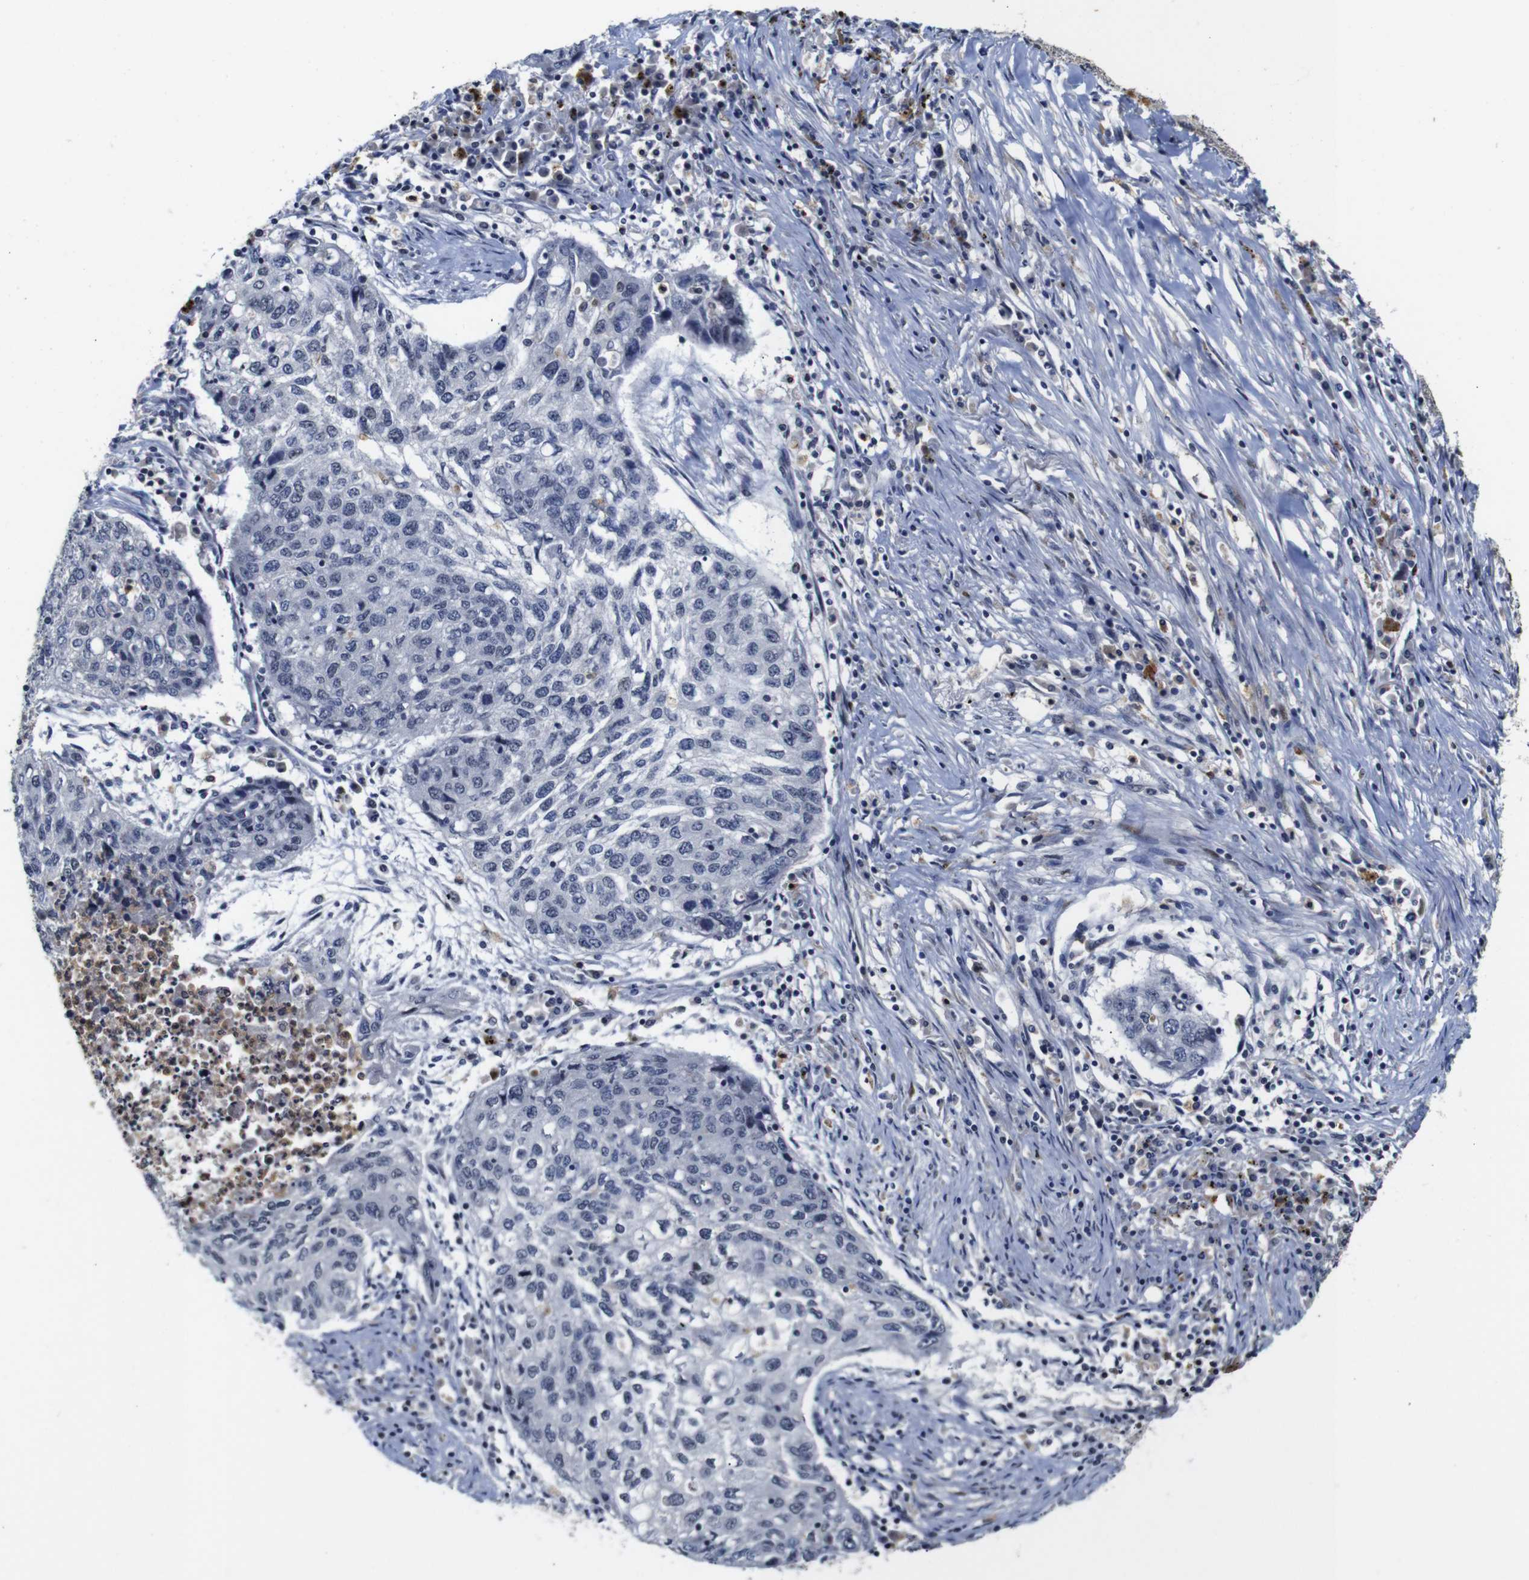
{"staining": {"intensity": "negative", "quantity": "none", "location": "none"}, "tissue": "lung cancer", "cell_type": "Tumor cells", "image_type": "cancer", "snomed": [{"axis": "morphology", "description": "Squamous cell carcinoma, NOS"}, {"axis": "topography", "description": "Lung"}], "caption": "Tumor cells are negative for brown protein staining in lung cancer. (Immunohistochemistry (ihc), brightfield microscopy, high magnification).", "gene": "NTRK3", "patient": {"sex": "female", "age": 63}}